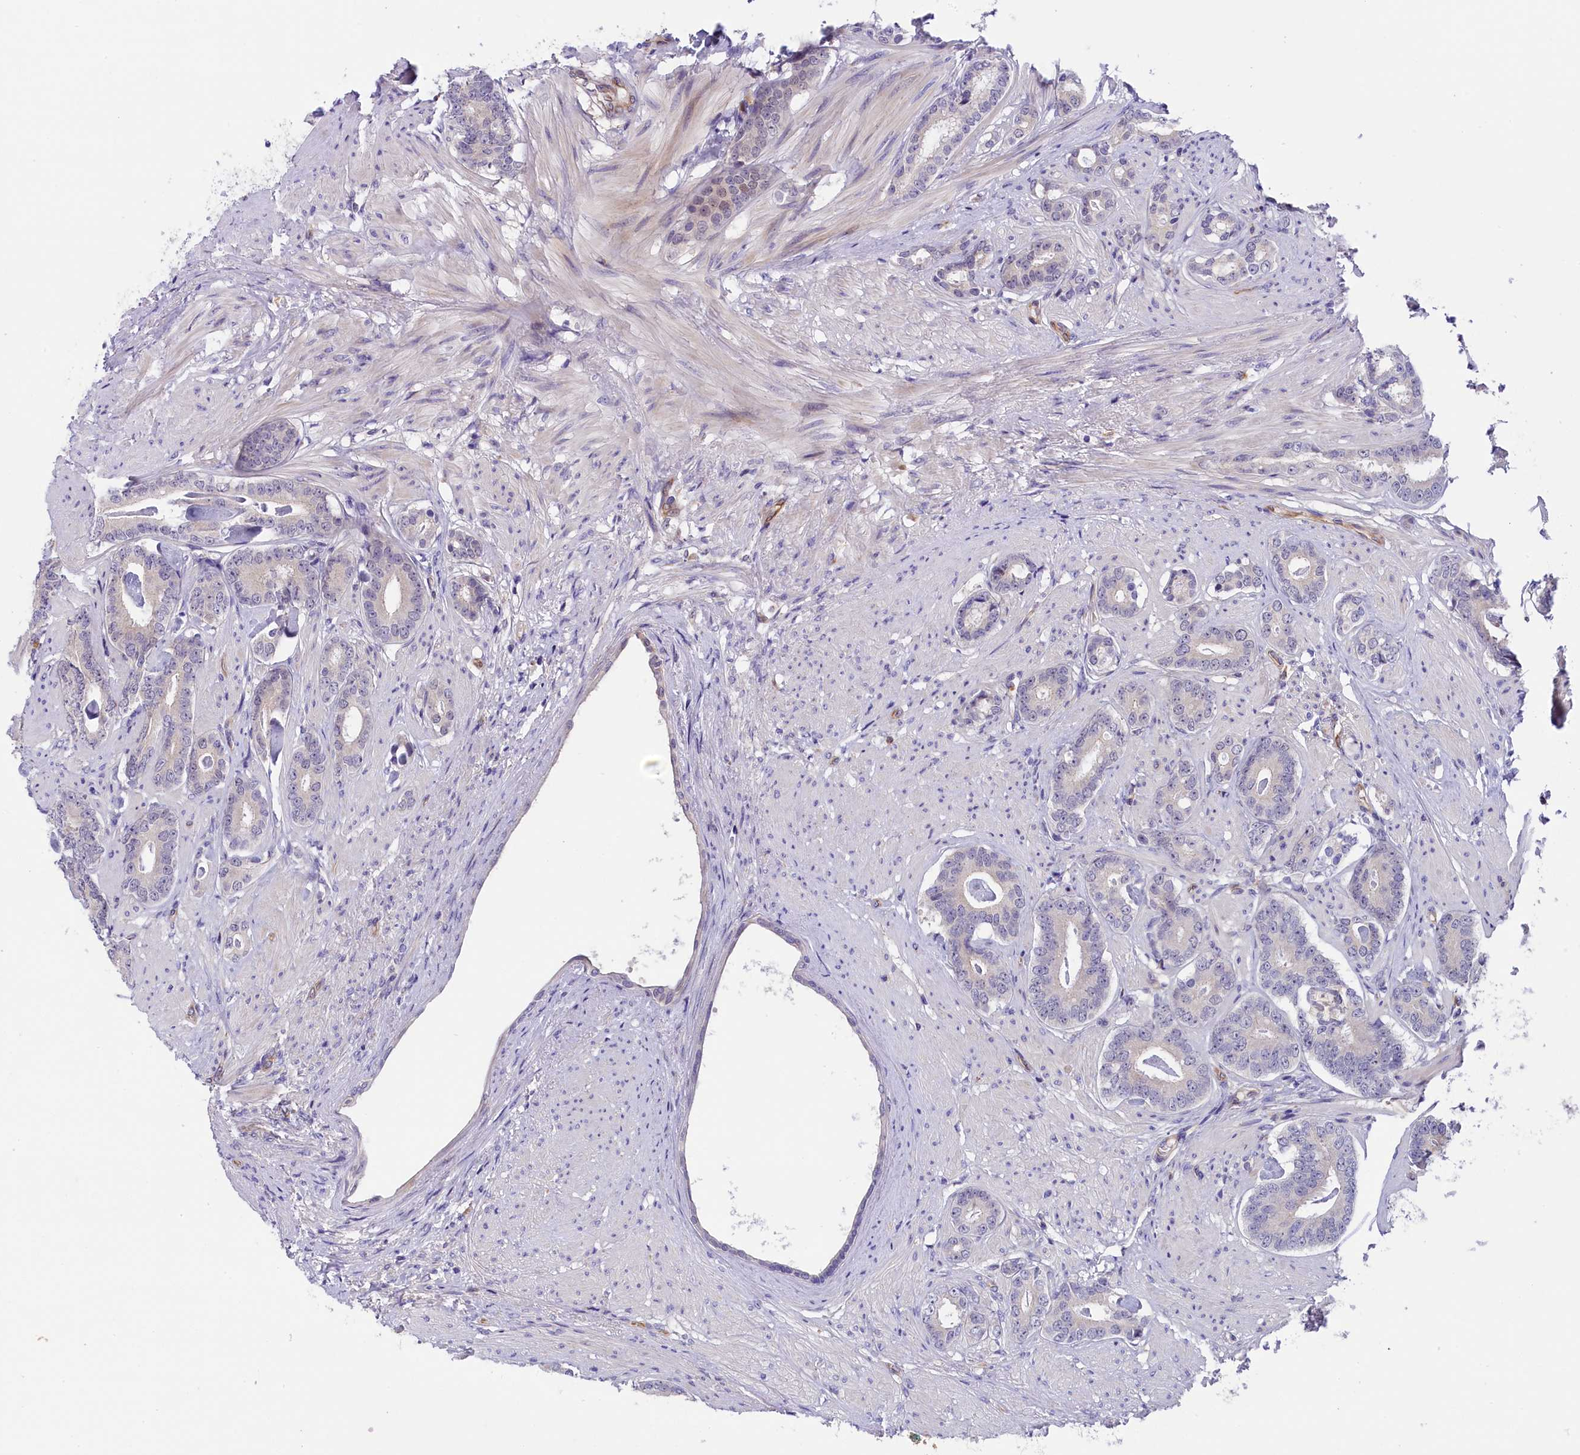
{"staining": {"intensity": "negative", "quantity": "none", "location": "none"}, "tissue": "prostate cancer", "cell_type": "Tumor cells", "image_type": "cancer", "snomed": [{"axis": "morphology", "description": "Adenocarcinoma, Low grade"}, {"axis": "topography", "description": "Prostate"}], "caption": "Protein analysis of prostate cancer exhibits no significant positivity in tumor cells.", "gene": "CCDC32", "patient": {"sex": "male", "age": 71}}